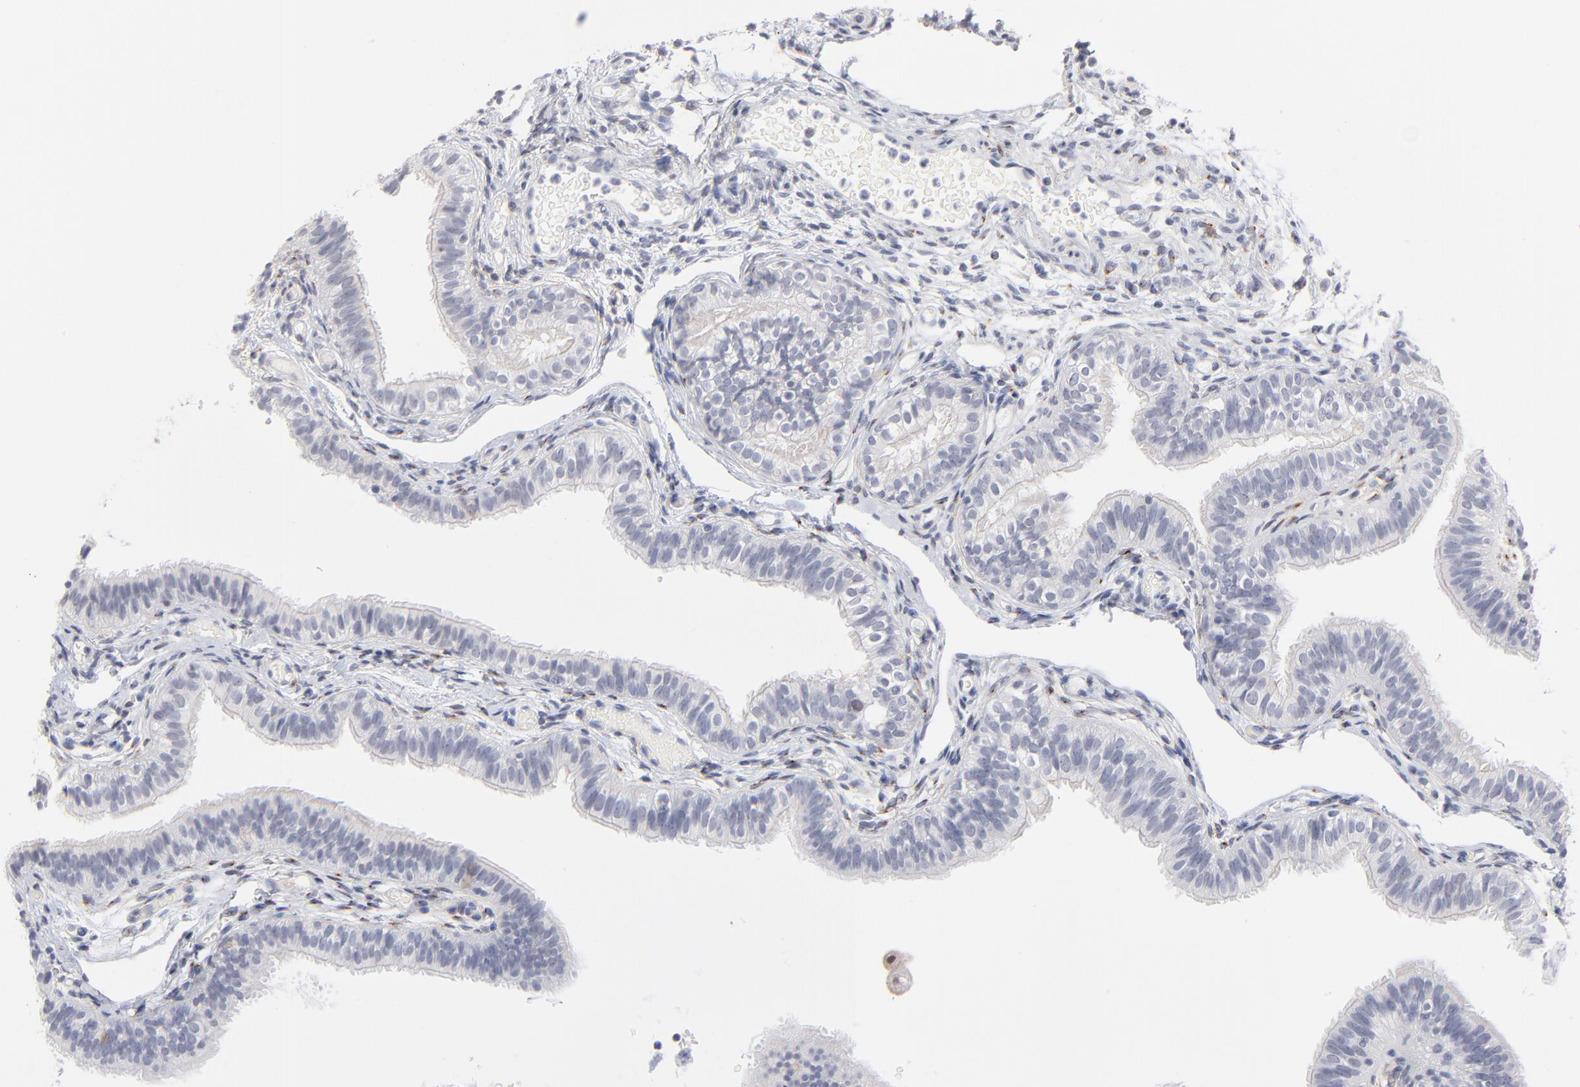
{"staining": {"intensity": "negative", "quantity": "none", "location": "none"}, "tissue": "fallopian tube", "cell_type": "Glandular cells", "image_type": "normal", "snomed": [{"axis": "morphology", "description": "Normal tissue, NOS"}, {"axis": "morphology", "description": "Dermoid, NOS"}, {"axis": "topography", "description": "Fallopian tube"}], "caption": "Immunohistochemical staining of benign fallopian tube demonstrates no significant expression in glandular cells.", "gene": "AURKA", "patient": {"sex": "female", "age": 33}}